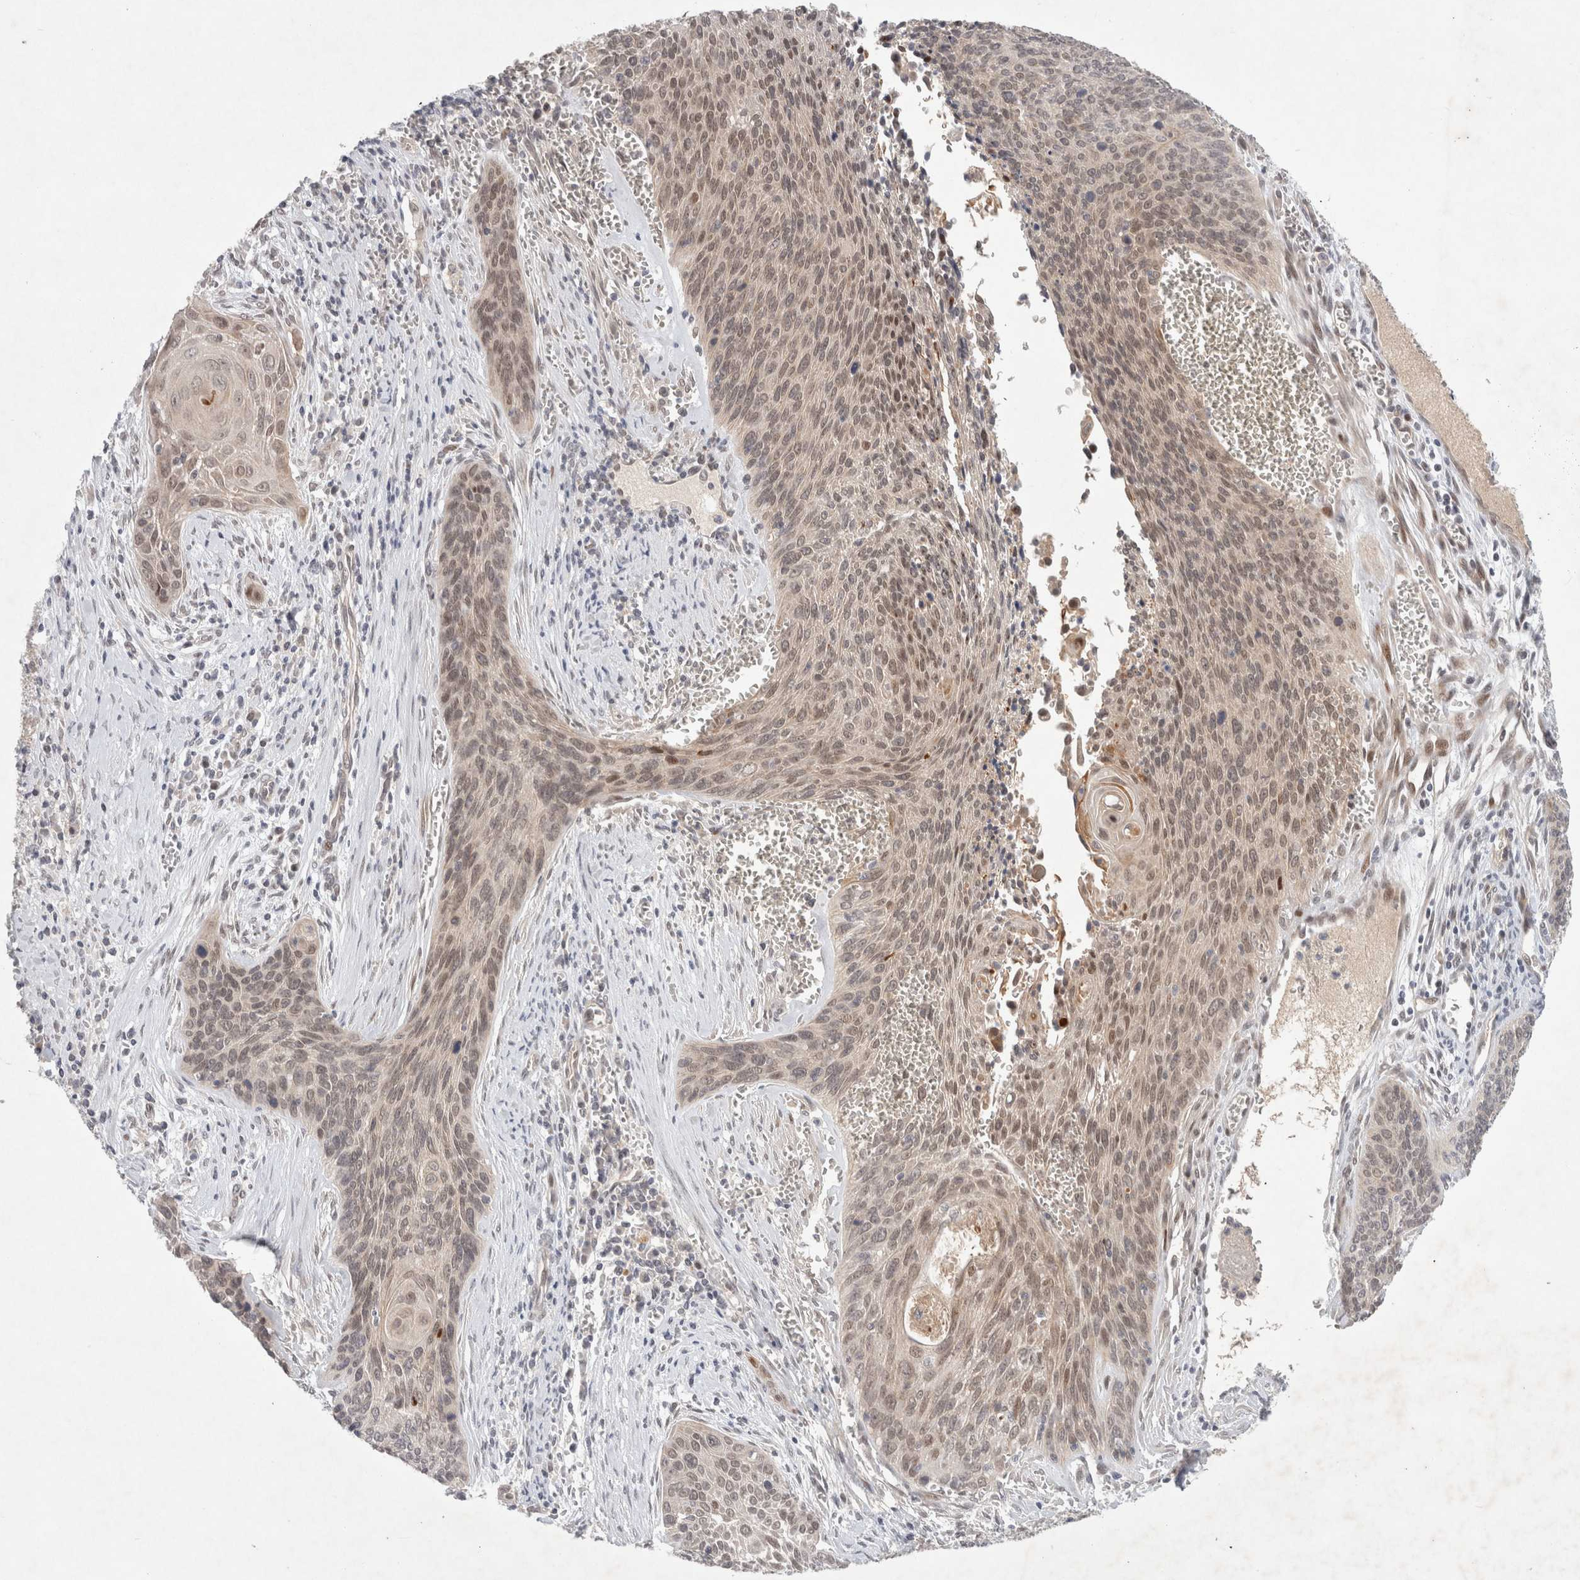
{"staining": {"intensity": "moderate", "quantity": ">75%", "location": "nuclear"}, "tissue": "cervical cancer", "cell_type": "Tumor cells", "image_type": "cancer", "snomed": [{"axis": "morphology", "description": "Squamous cell carcinoma, NOS"}, {"axis": "topography", "description": "Cervix"}], "caption": "Protein expression analysis of cervical squamous cell carcinoma displays moderate nuclear staining in about >75% of tumor cells. Nuclei are stained in blue.", "gene": "RASAL2", "patient": {"sex": "female", "age": 55}}